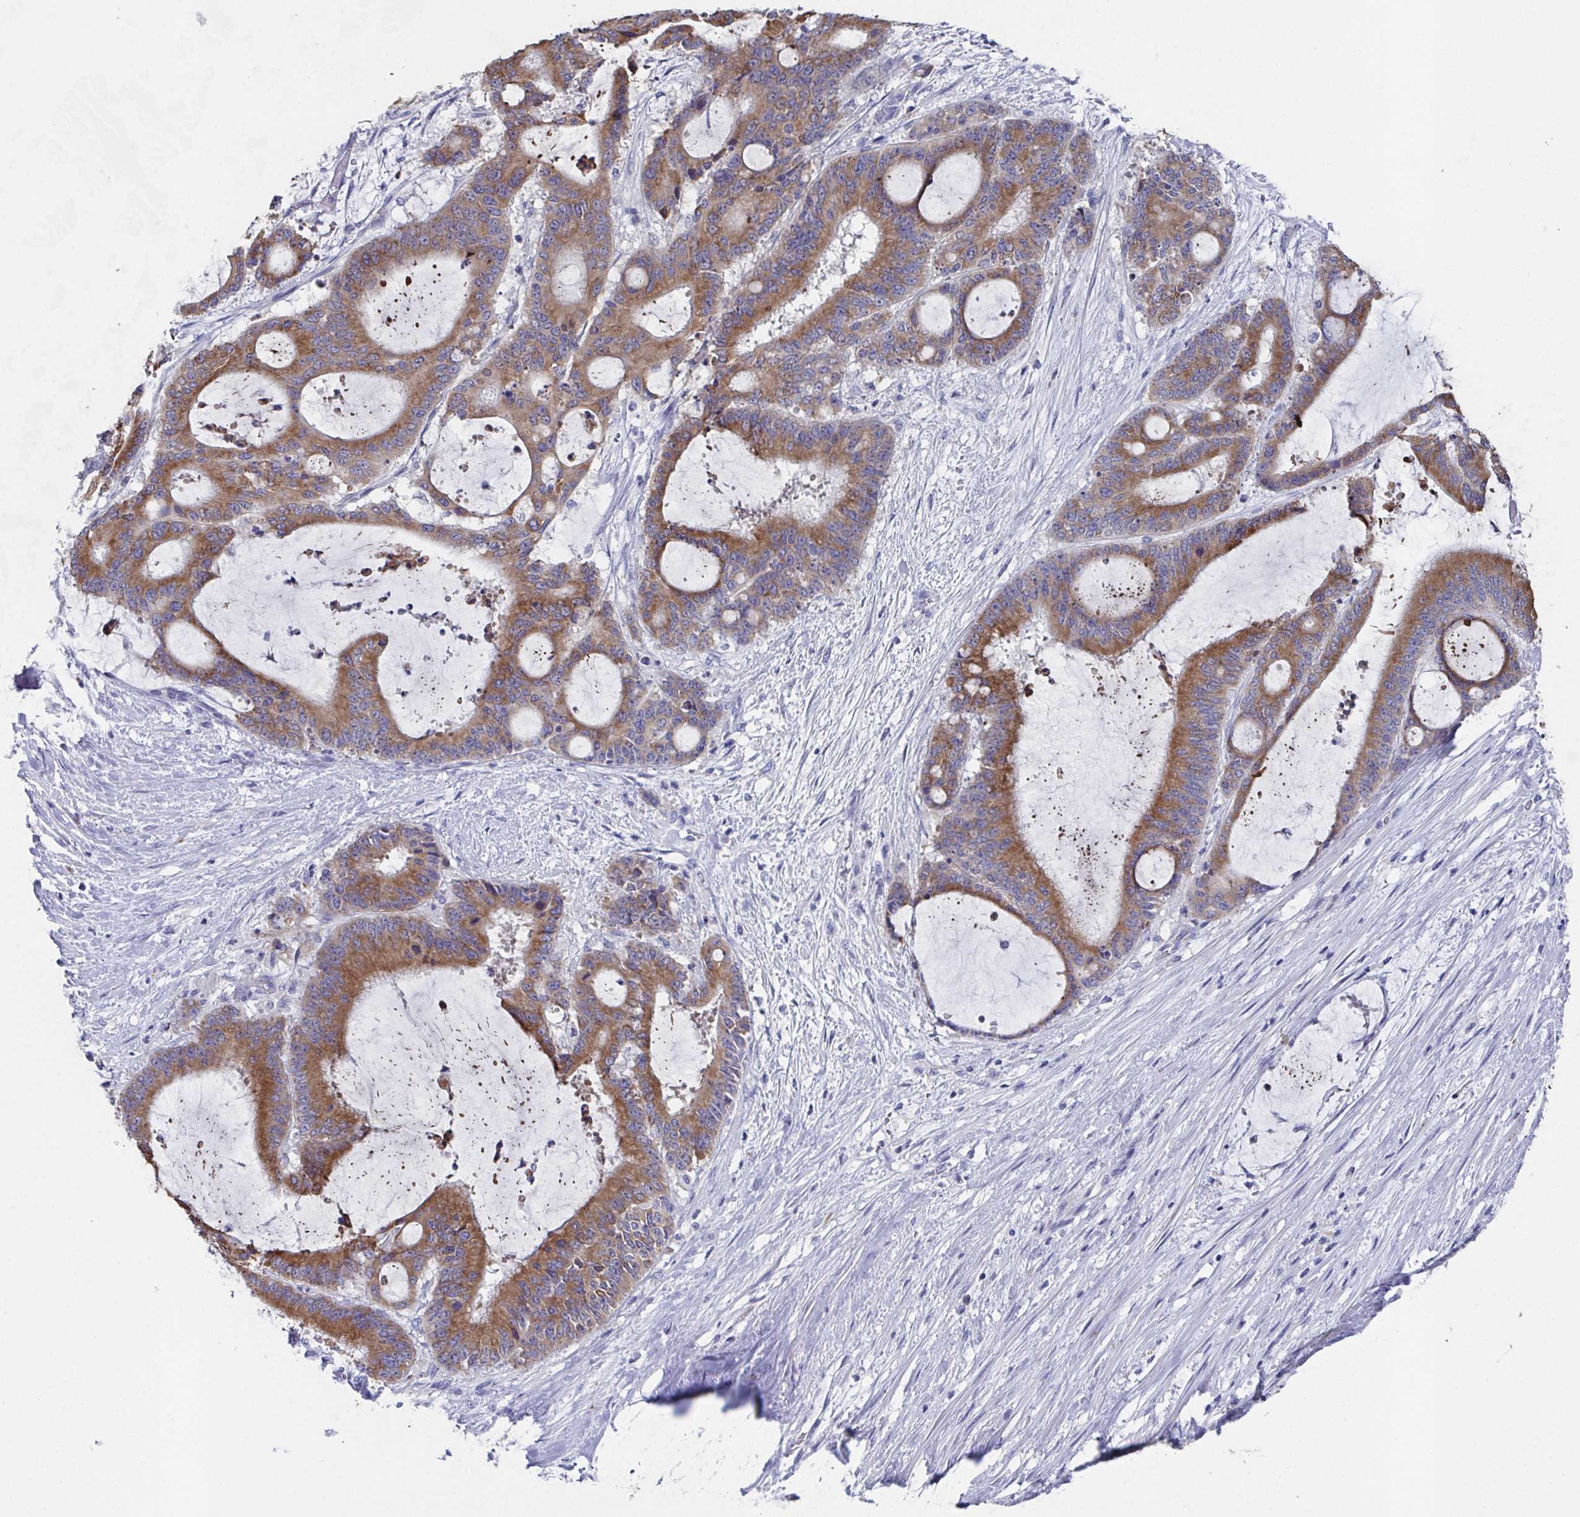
{"staining": {"intensity": "strong", "quantity": ">75%", "location": "cytoplasmic/membranous"}, "tissue": "liver cancer", "cell_type": "Tumor cells", "image_type": "cancer", "snomed": [{"axis": "morphology", "description": "Normal tissue, NOS"}, {"axis": "morphology", "description": "Cholangiocarcinoma"}, {"axis": "topography", "description": "Liver"}, {"axis": "topography", "description": "Peripheral nerve tissue"}], "caption": "An immunohistochemistry (IHC) image of tumor tissue is shown. Protein staining in brown labels strong cytoplasmic/membranous positivity in liver cancer within tumor cells.", "gene": "SSC4D", "patient": {"sex": "female", "age": 73}}